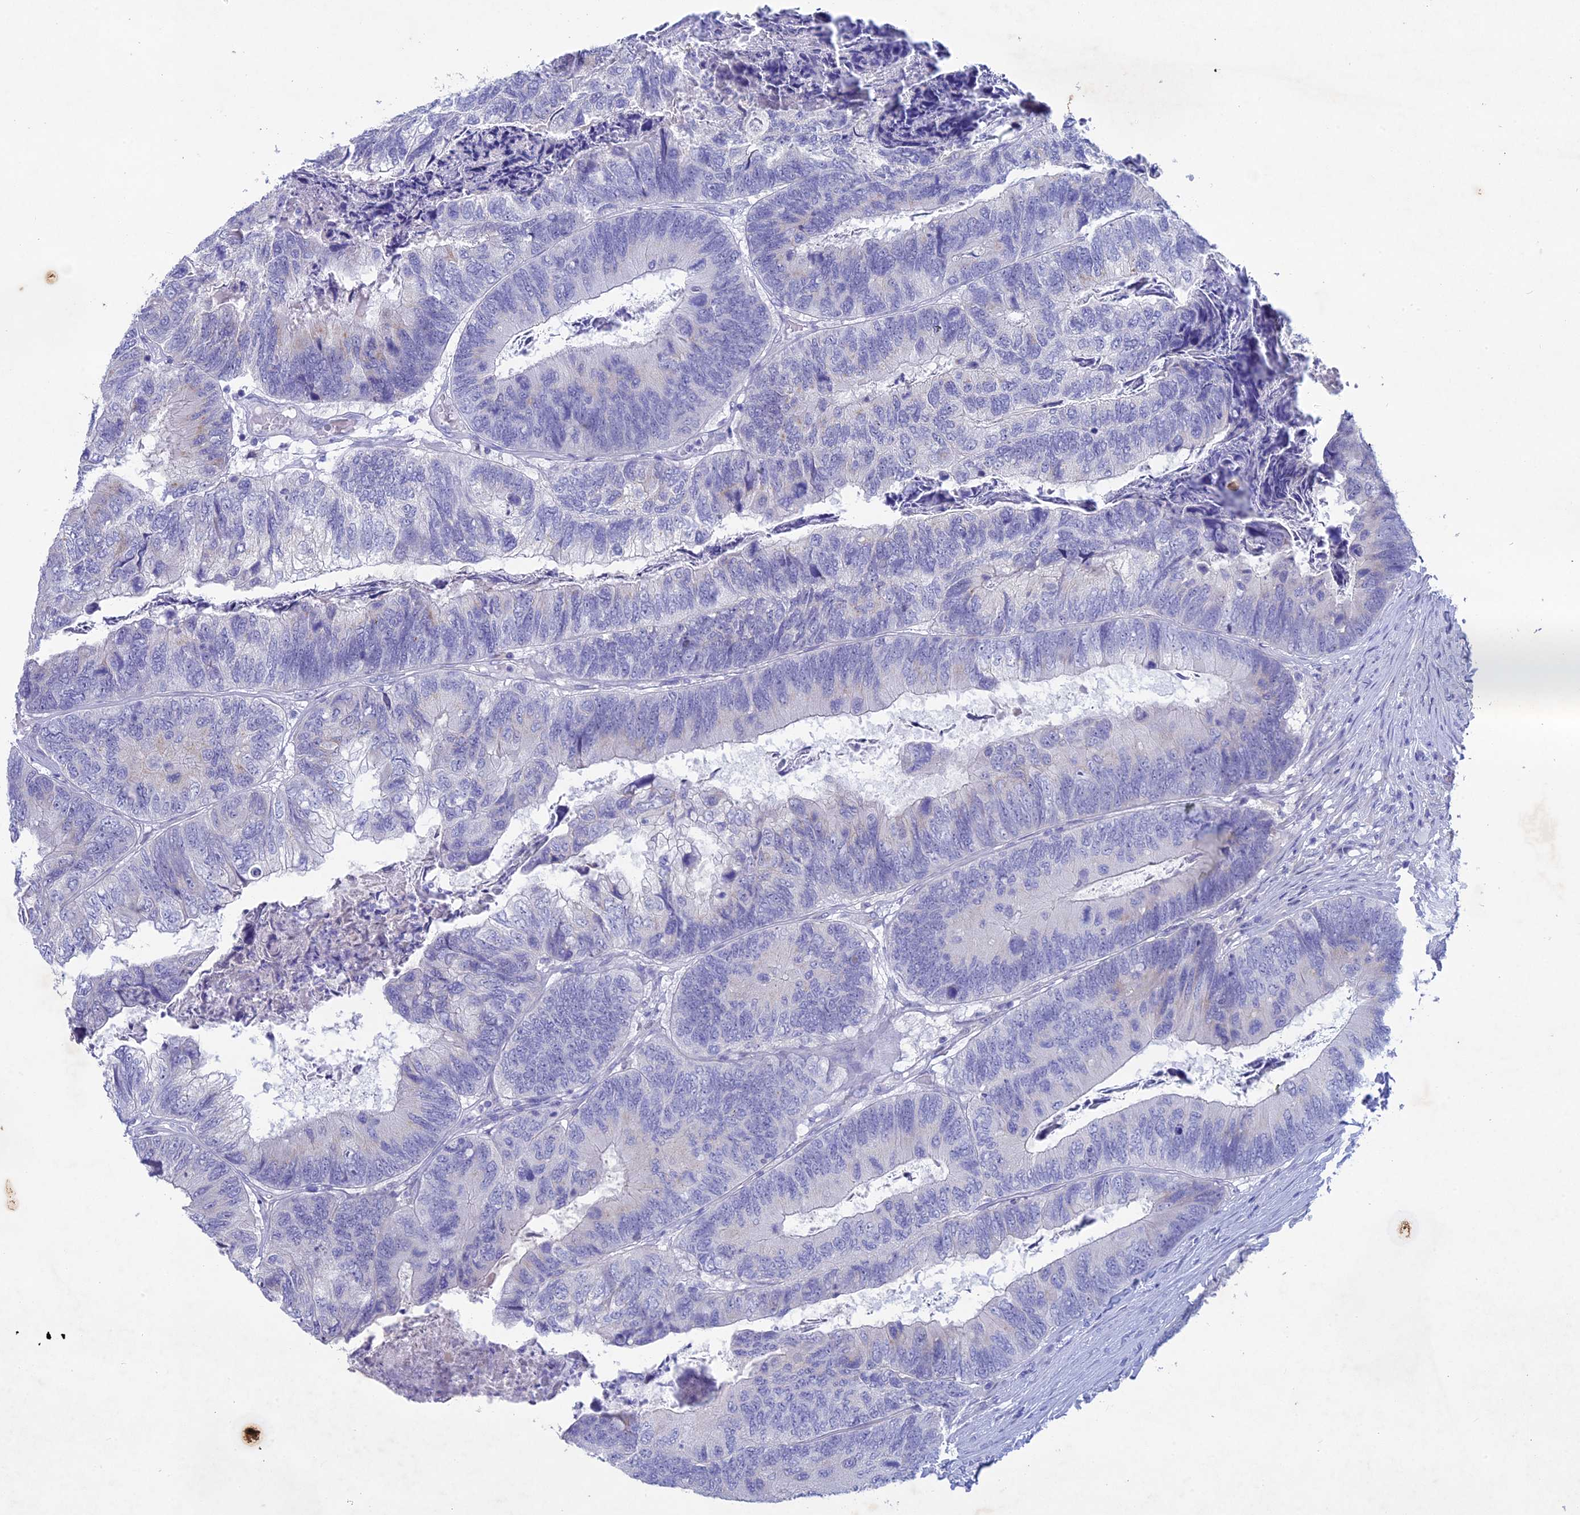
{"staining": {"intensity": "negative", "quantity": "none", "location": "none"}, "tissue": "colorectal cancer", "cell_type": "Tumor cells", "image_type": "cancer", "snomed": [{"axis": "morphology", "description": "Adenocarcinoma, NOS"}, {"axis": "topography", "description": "Colon"}], "caption": "This is an immunohistochemistry image of colorectal adenocarcinoma. There is no staining in tumor cells.", "gene": "BTBD19", "patient": {"sex": "female", "age": 67}}